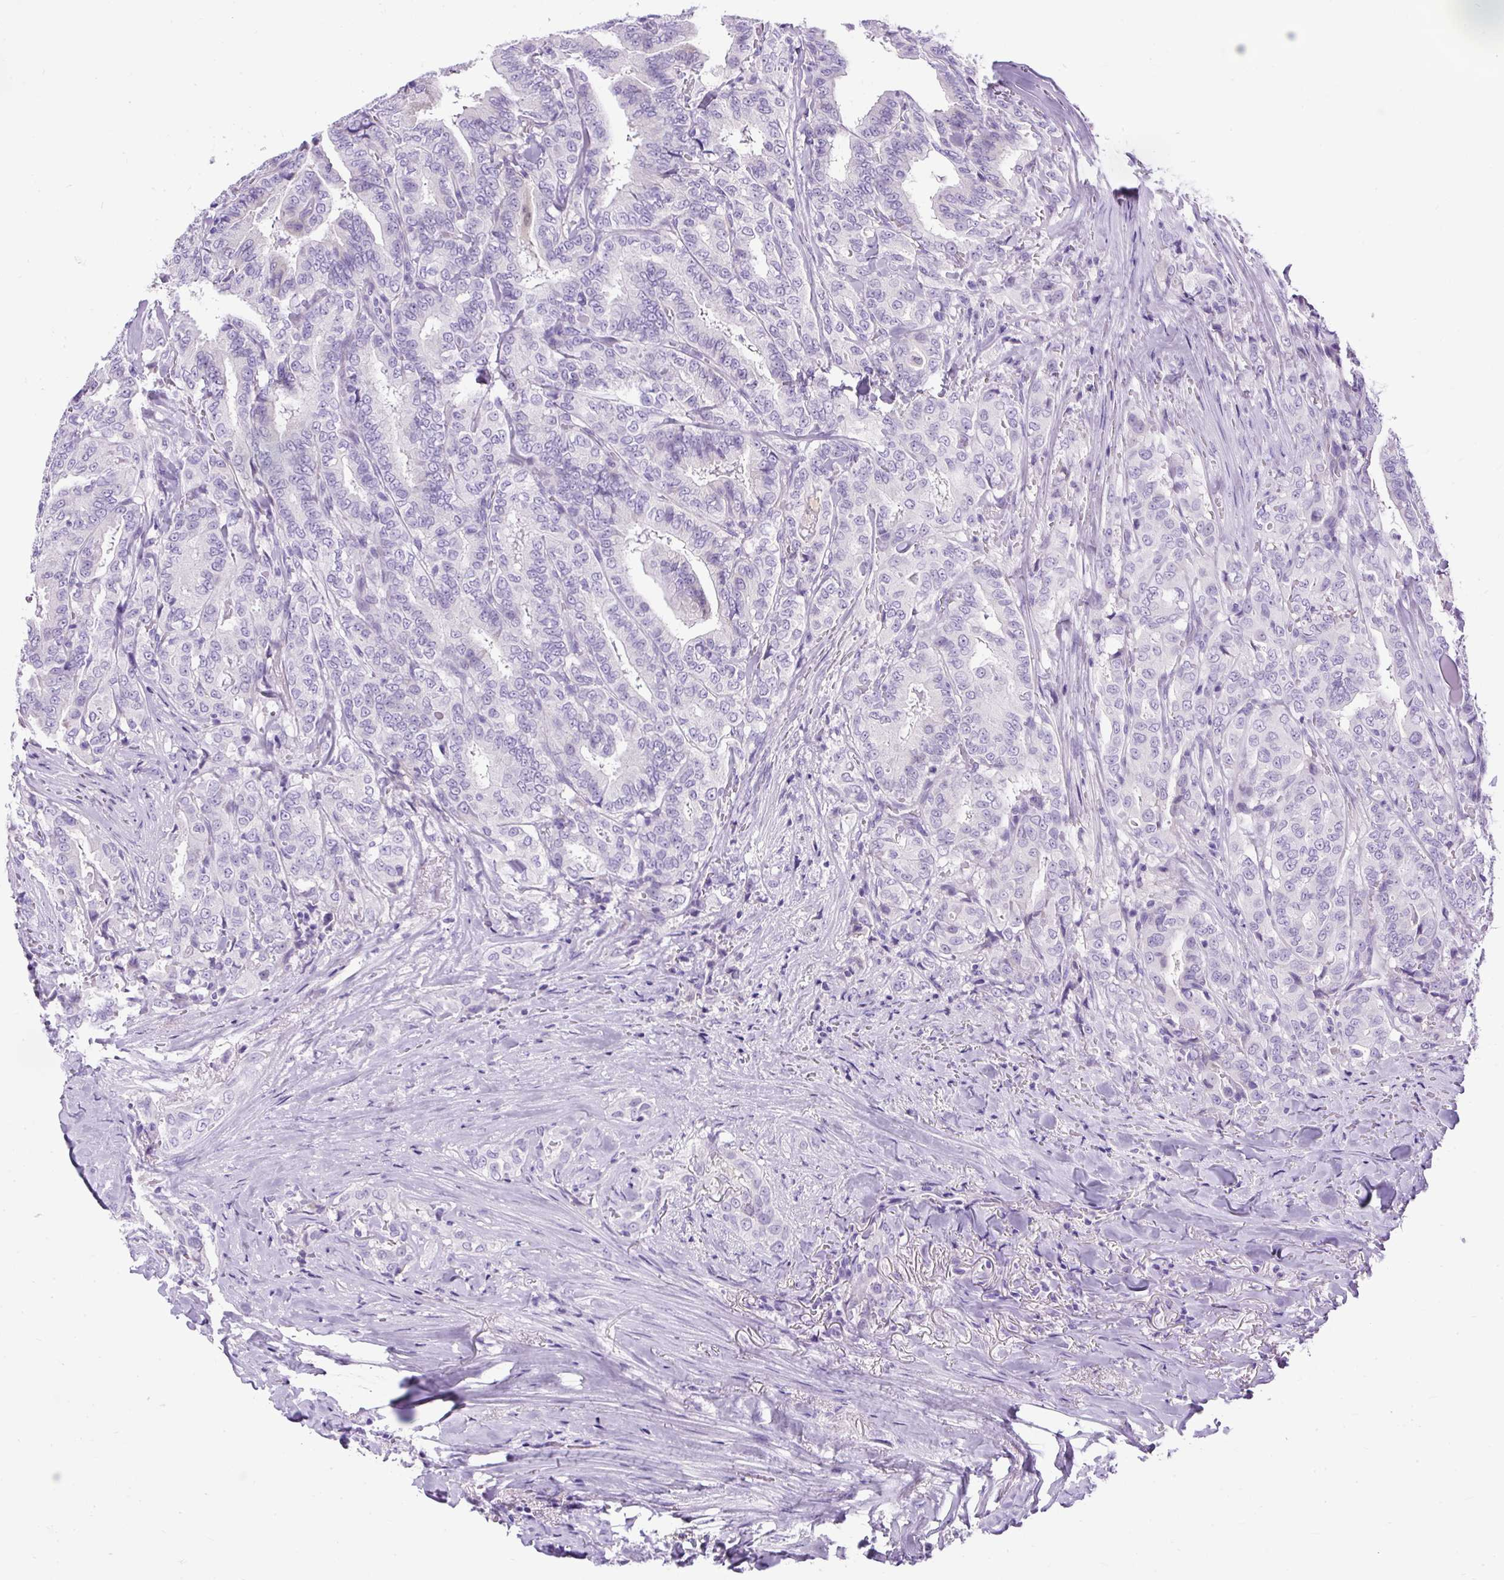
{"staining": {"intensity": "negative", "quantity": "none", "location": "none"}, "tissue": "thyroid cancer", "cell_type": "Tumor cells", "image_type": "cancer", "snomed": [{"axis": "morphology", "description": "Papillary adenocarcinoma, NOS"}, {"axis": "topography", "description": "Thyroid gland"}], "caption": "This photomicrograph is of thyroid papillary adenocarcinoma stained with immunohistochemistry (IHC) to label a protein in brown with the nuclei are counter-stained blue. There is no staining in tumor cells.", "gene": "UPP1", "patient": {"sex": "male", "age": 61}}